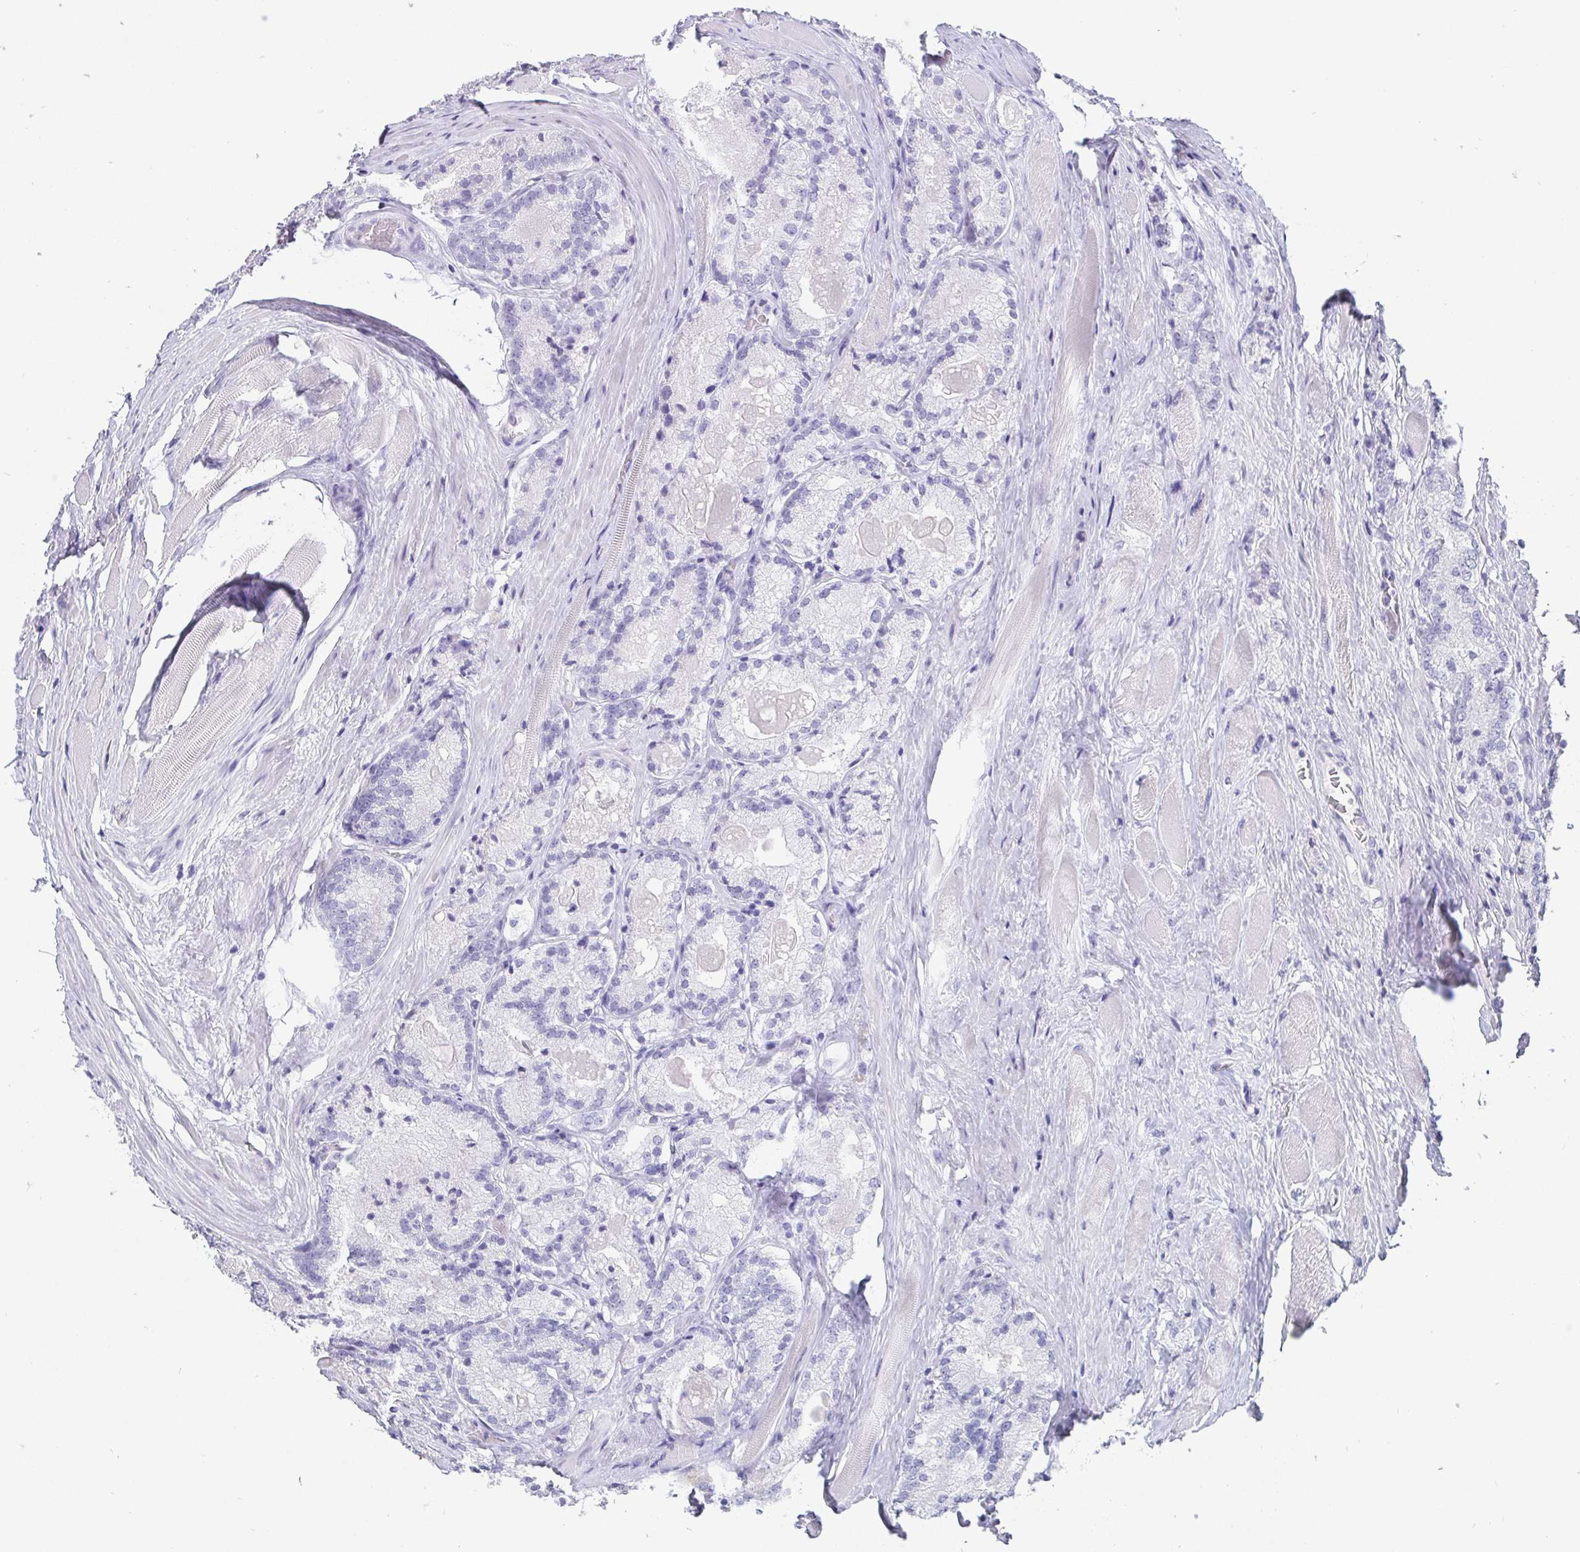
{"staining": {"intensity": "negative", "quantity": "none", "location": "none"}, "tissue": "prostate cancer", "cell_type": "Tumor cells", "image_type": "cancer", "snomed": [{"axis": "morphology", "description": "Adenocarcinoma, NOS"}, {"axis": "morphology", "description": "Adenocarcinoma, Low grade"}, {"axis": "topography", "description": "Prostate"}], "caption": "High power microscopy histopathology image of an IHC photomicrograph of prostate adenocarcinoma, revealing no significant staining in tumor cells.", "gene": "SCGN", "patient": {"sex": "male", "age": 68}}